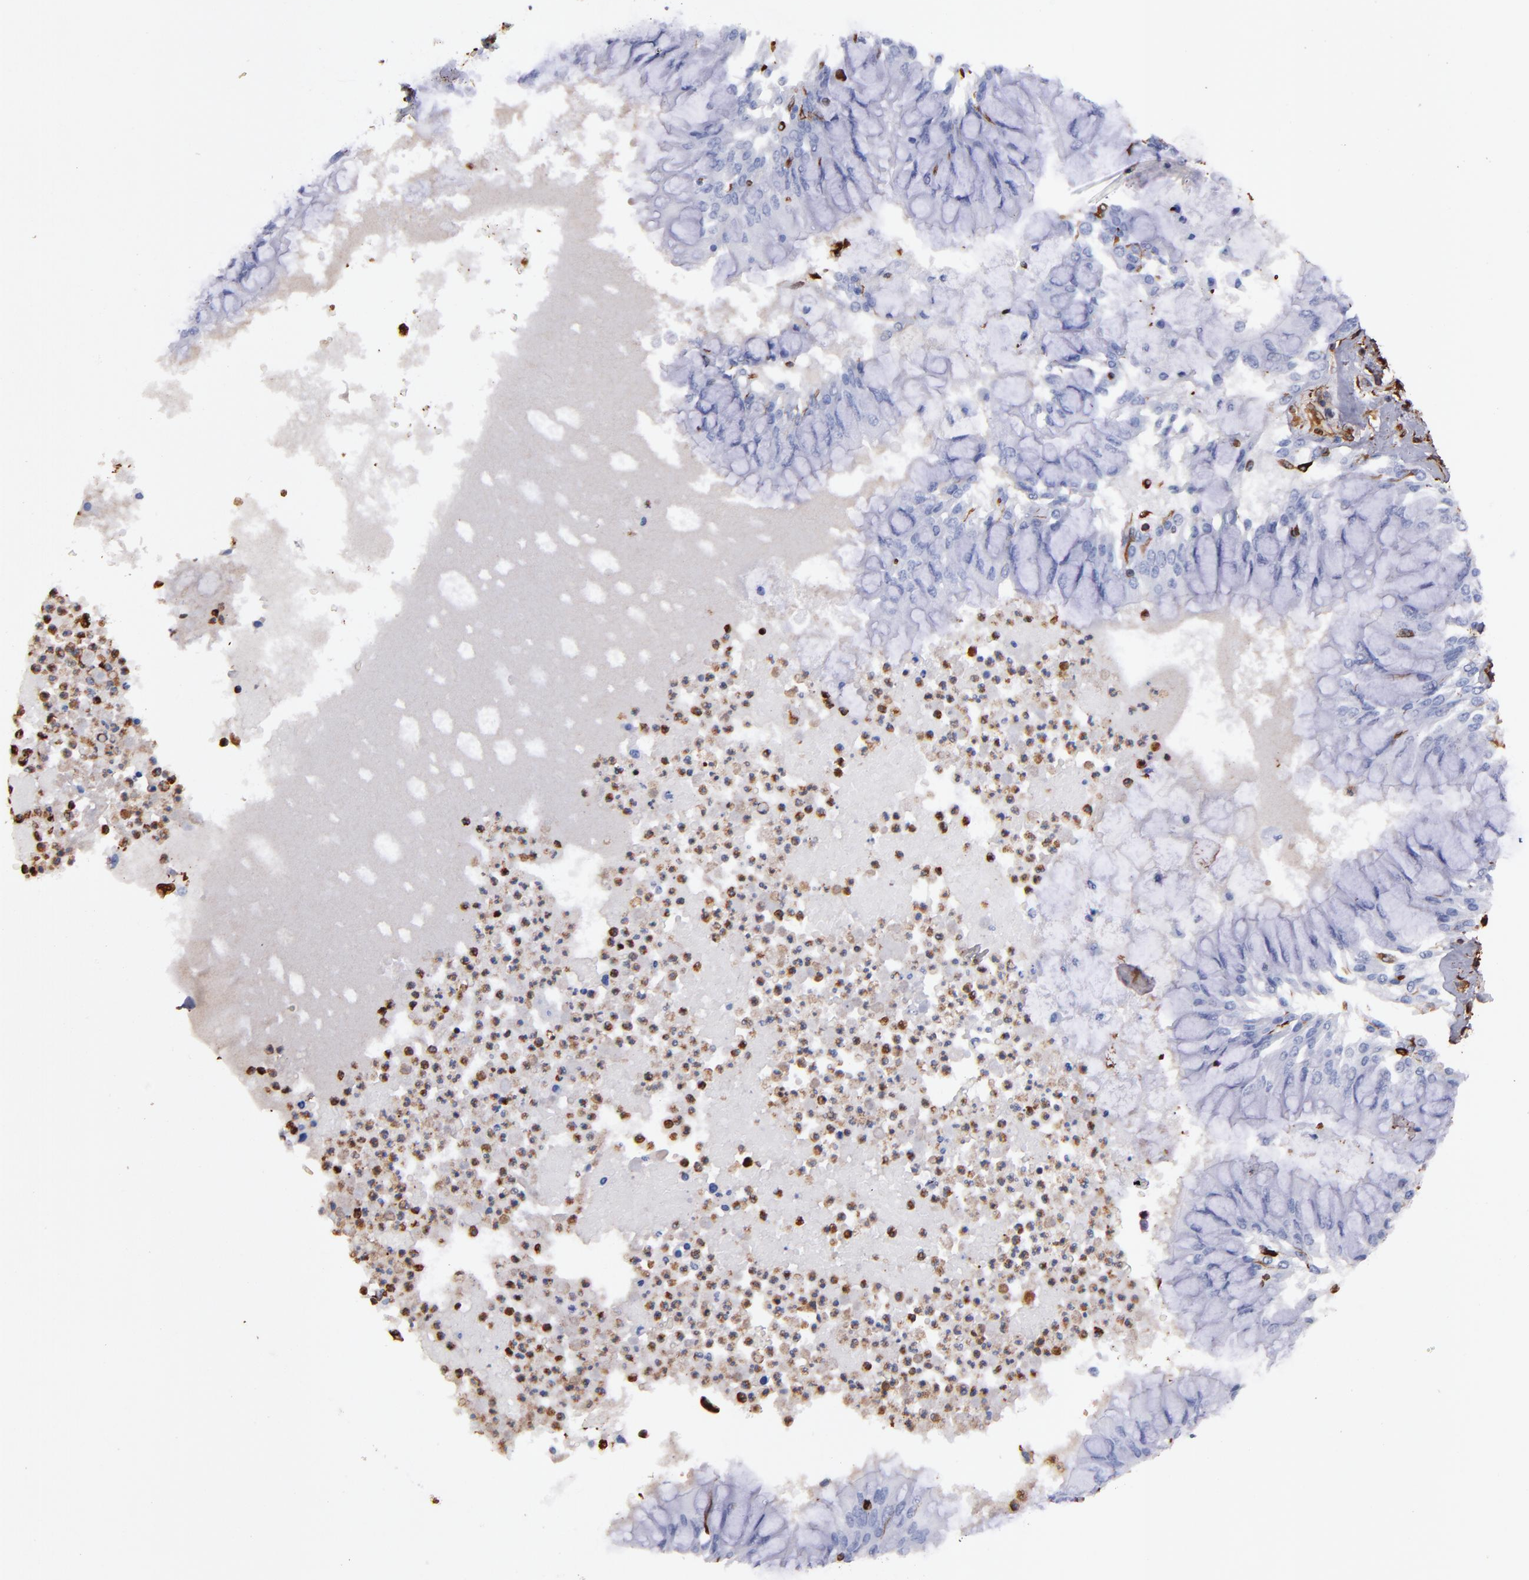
{"staining": {"intensity": "negative", "quantity": "none", "location": "none"}, "tissue": "bronchus", "cell_type": "Respiratory epithelial cells", "image_type": "normal", "snomed": [{"axis": "morphology", "description": "Normal tissue, NOS"}, {"axis": "topography", "description": "Cartilage tissue"}, {"axis": "topography", "description": "Bronchus"}, {"axis": "topography", "description": "Lung"}], "caption": "The image displays no staining of respiratory epithelial cells in unremarkable bronchus. (DAB immunohistochemistry with hematoxylin counter stain).", "gene": "VIM", "patient": {"sex": "female", "age": 49}}